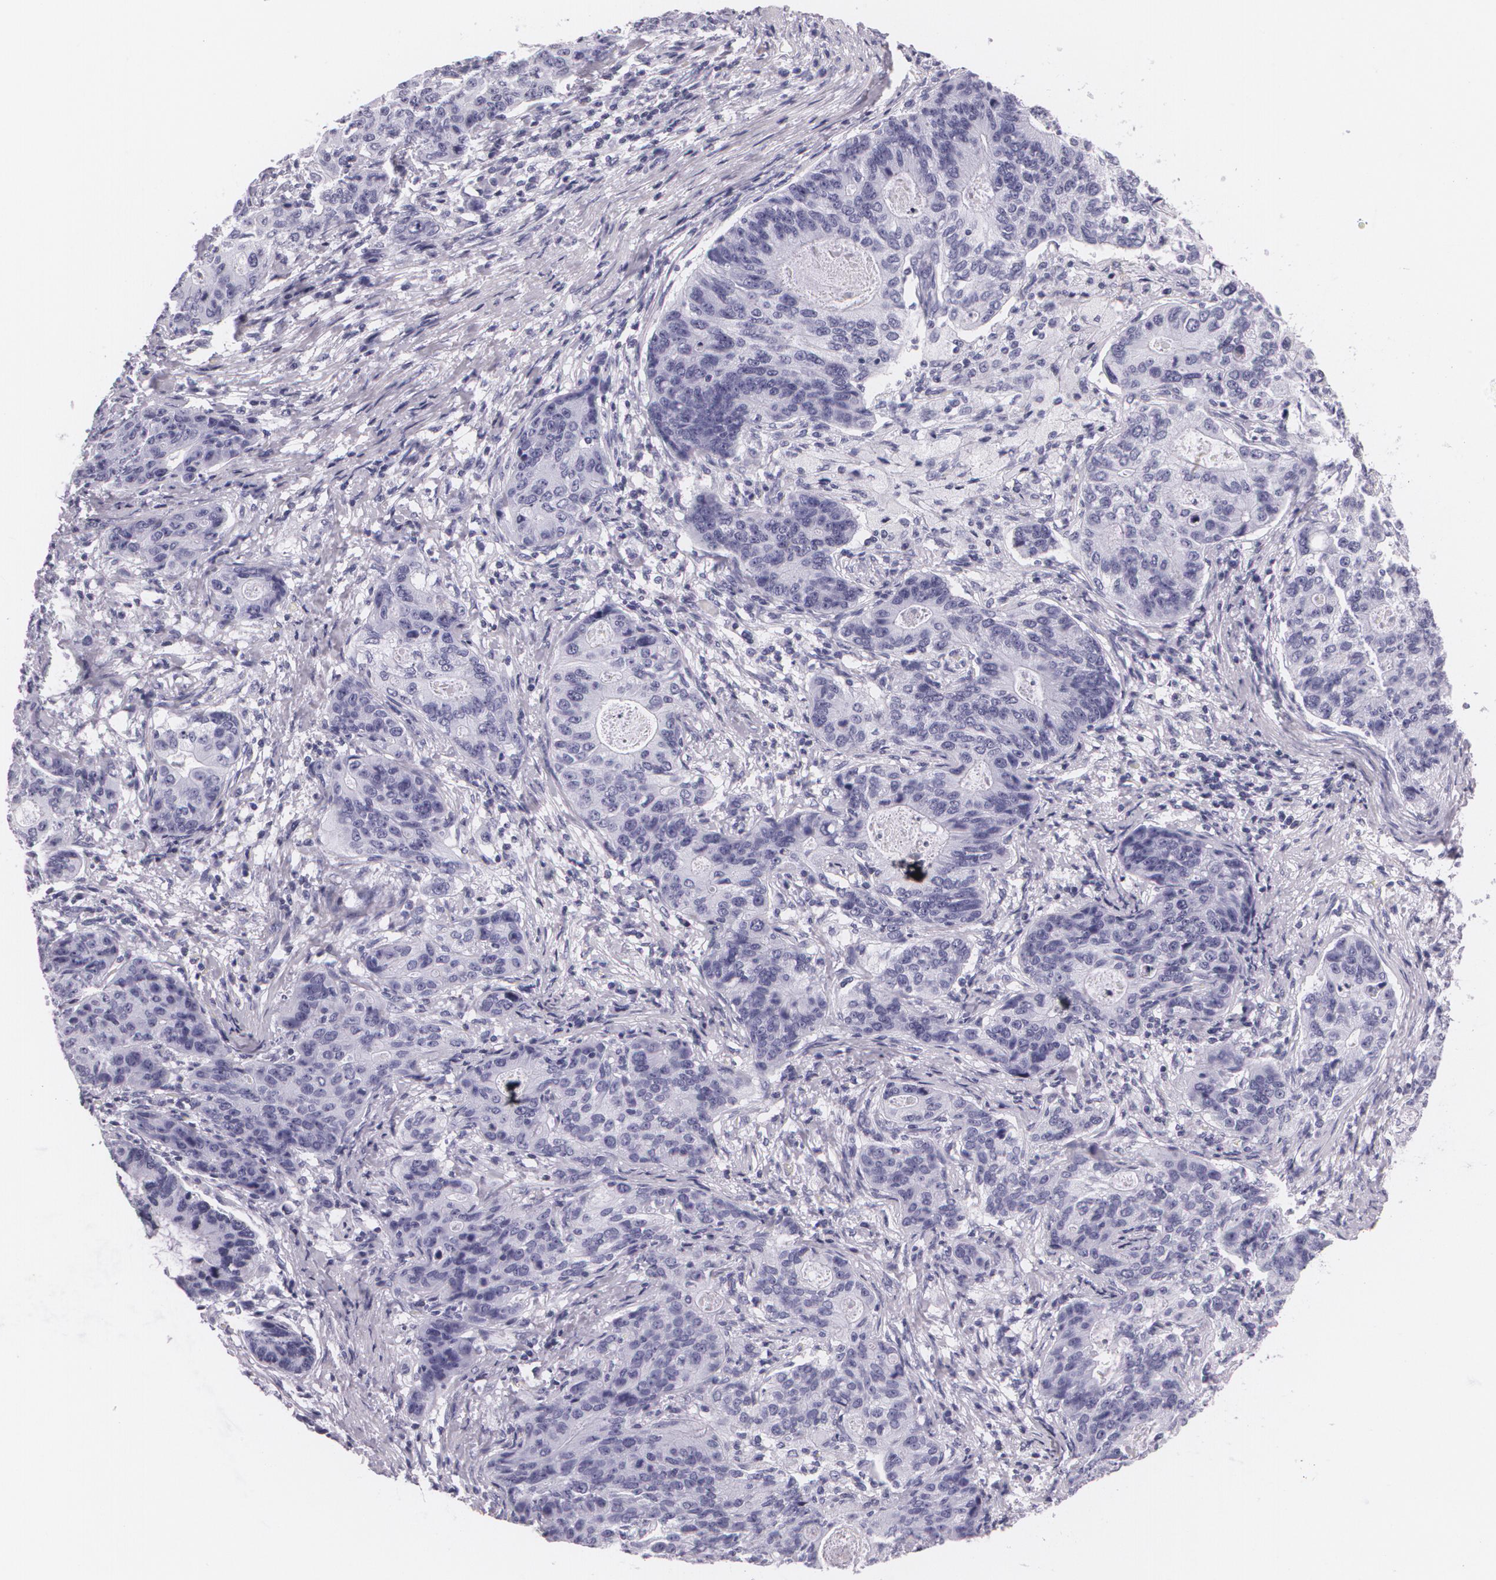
{"staining": {"intensity": "negative", "quantity": "none", "location": "none"}, "tissue": "stomach cancer", "cell_type": "Tumor cells", "image_type": "cancer", "snomed": [{"axis": "morphology", "description": "Adenocarcinoma, NOS"}, {"axis": "topography", "description": "Esophagus"}, {"axis": "topography", "description": "Stomach"}], "caption": "The image shows no significant expression in tumor cells of stomach cancer (adenocarcinoma).", "gene": "DLG4", "patient": {"sex": "male", "age": 74}}